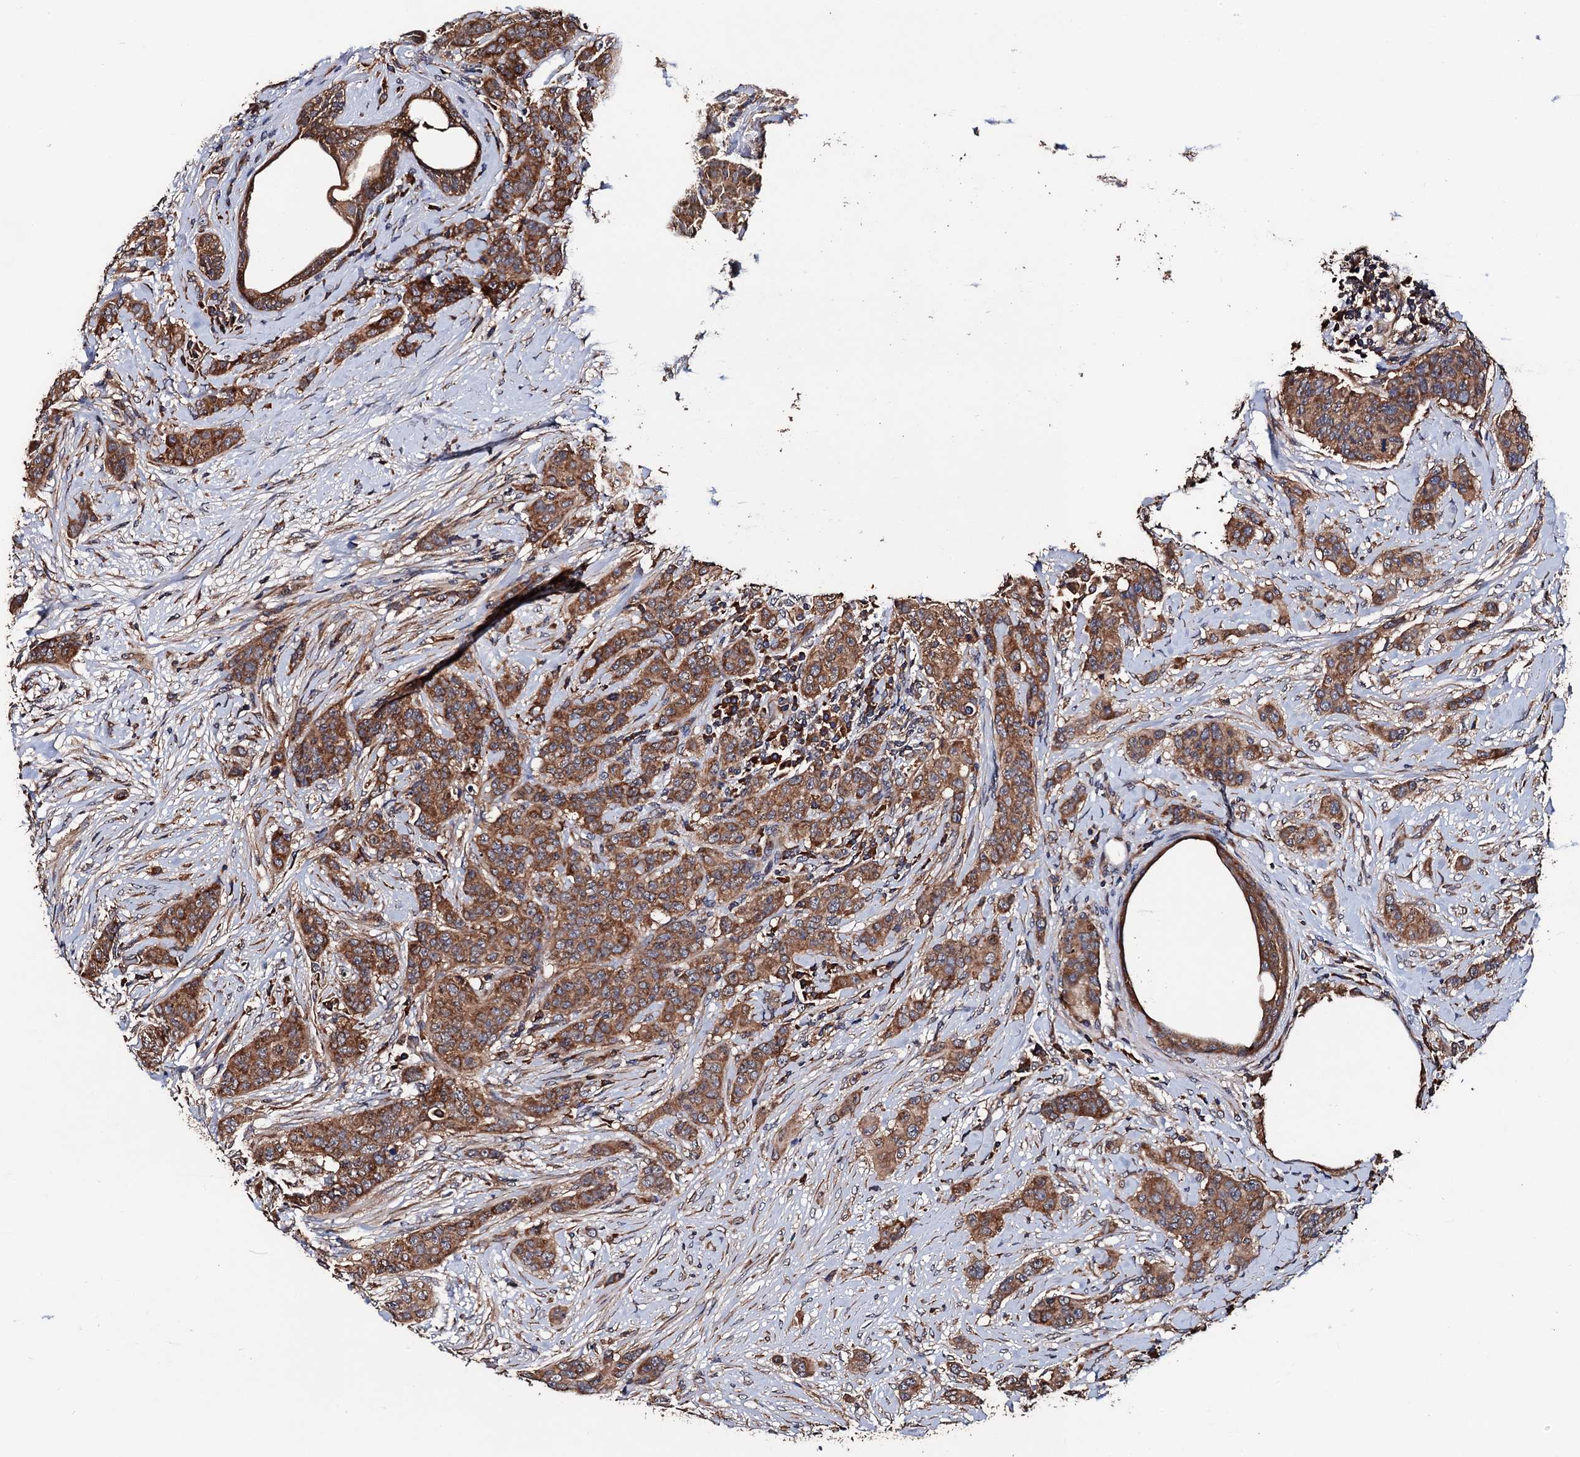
{"staining": {"intensity": "moderate", "quantity": ">75%", "location": "cytoplasmic/membranous"}, "tissue": "breast cancer", "cell_type": "Tumor cells", "image_type": "cancer", "snomed": [{"axis": "morphology", "description": "Duct carcinoma"}, {"axis": "topography", "description": "Breast"}], "caption": "Immunohistochemical staining of human intraductal carcinoma (breast) demonstrates moderate cytoplasmic/membranous protein expression in about >75% of tumor cells.", "gene": "RGS11", "patient": {"sex": "female", "age": 40}}